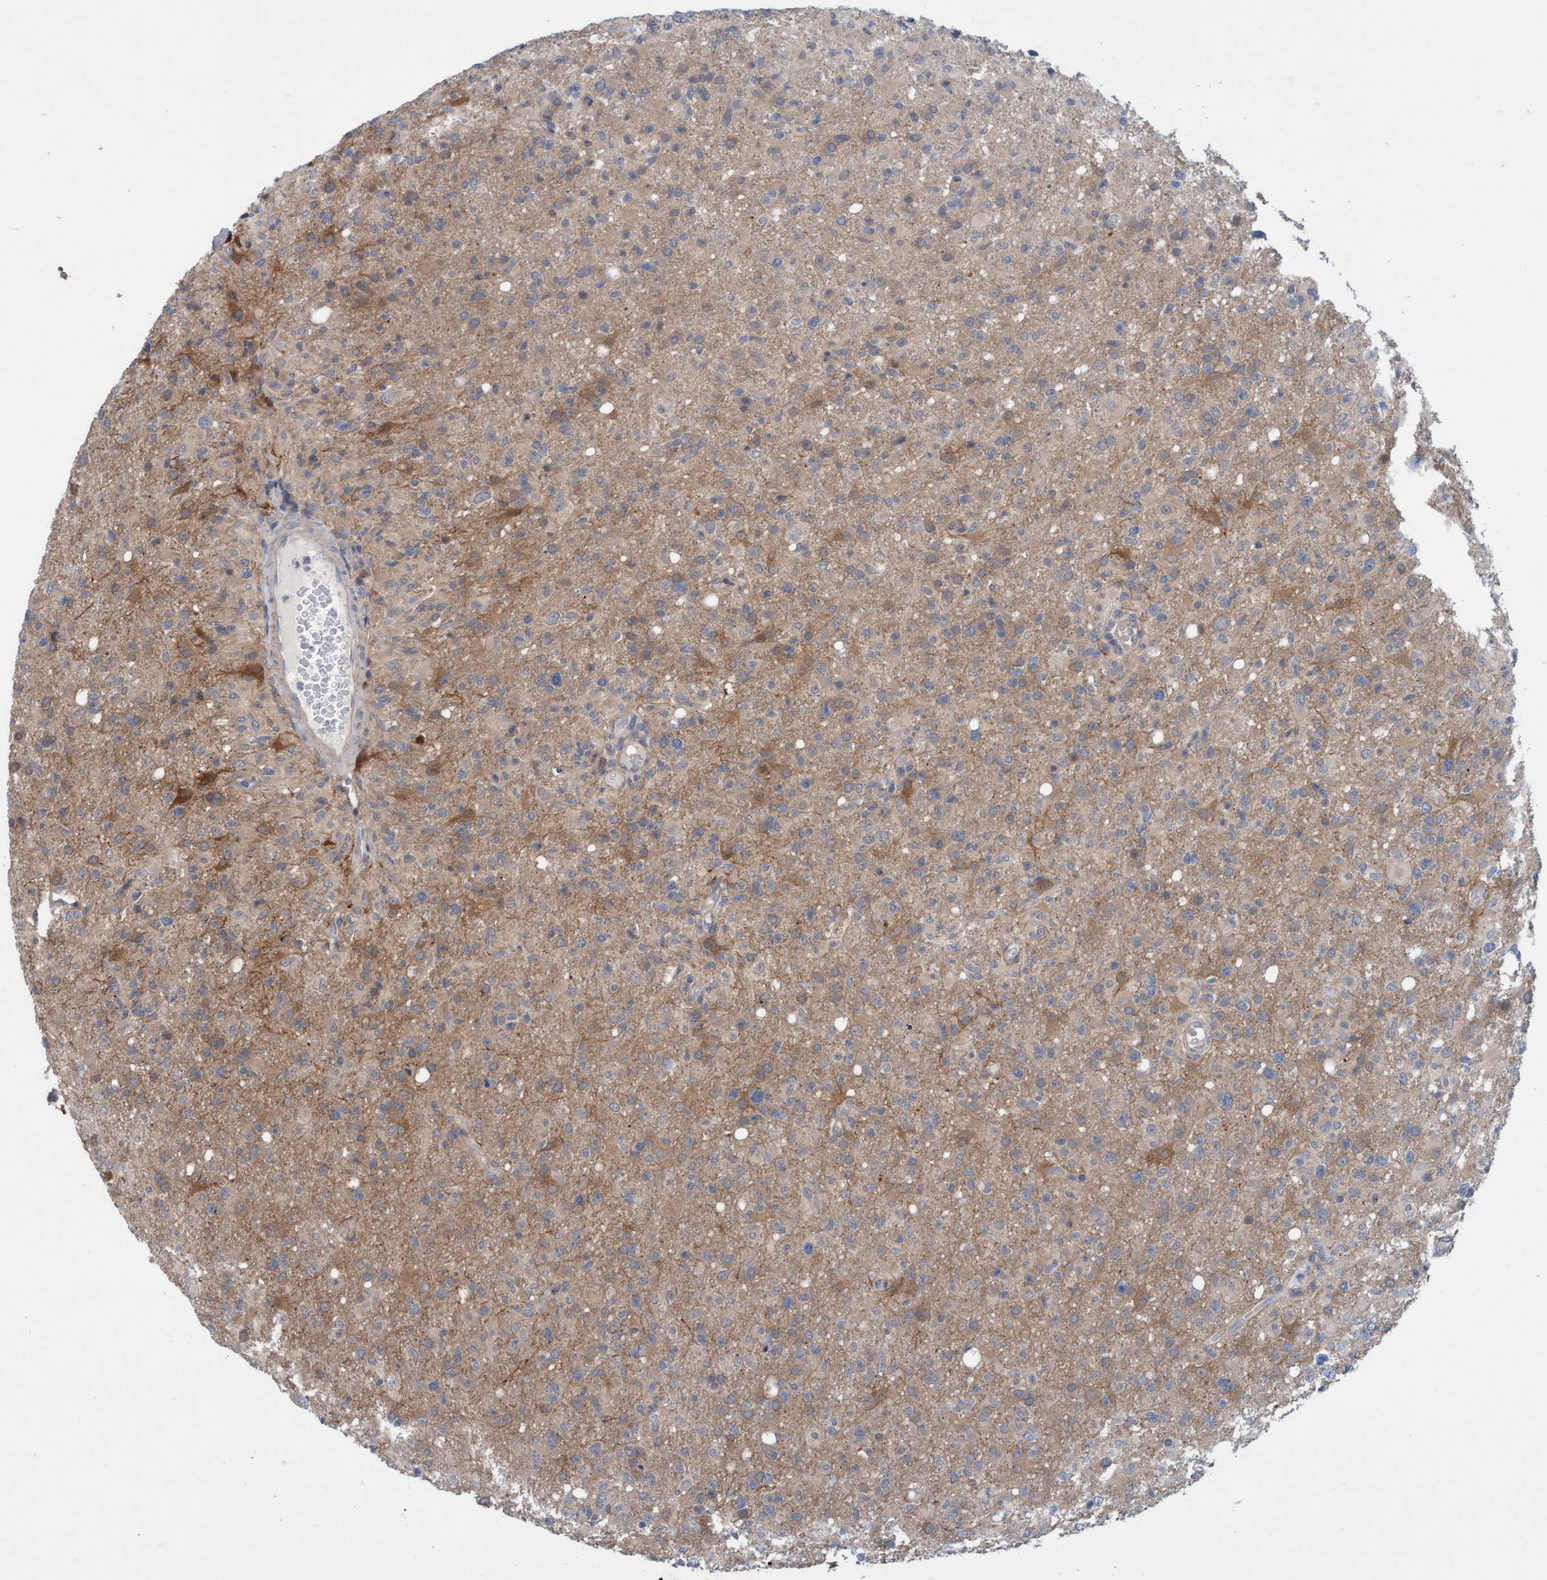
{"staining": {"intensity": "weak", "quantity": "<25%", "location": "cytoplasmic/membranous"}, "tissue": "glioma", "cell_type": "Tumor cells", "image_type": "cancer", "snomed": [{"axis": "morphology", "description": "Glioma, malignant, High grade"}, {"axis": "topography", "description": "Brain"}], "caption": "High magnification brightfield microscopy of glioma stained with DAB (3,3'-diaminobenzidine) (brown) and counterstained with hematoxylin (blue): tumor cells show no significant positivity.", "gene": "KLHL25", "patient": {"sex": "female", "age": 57}}